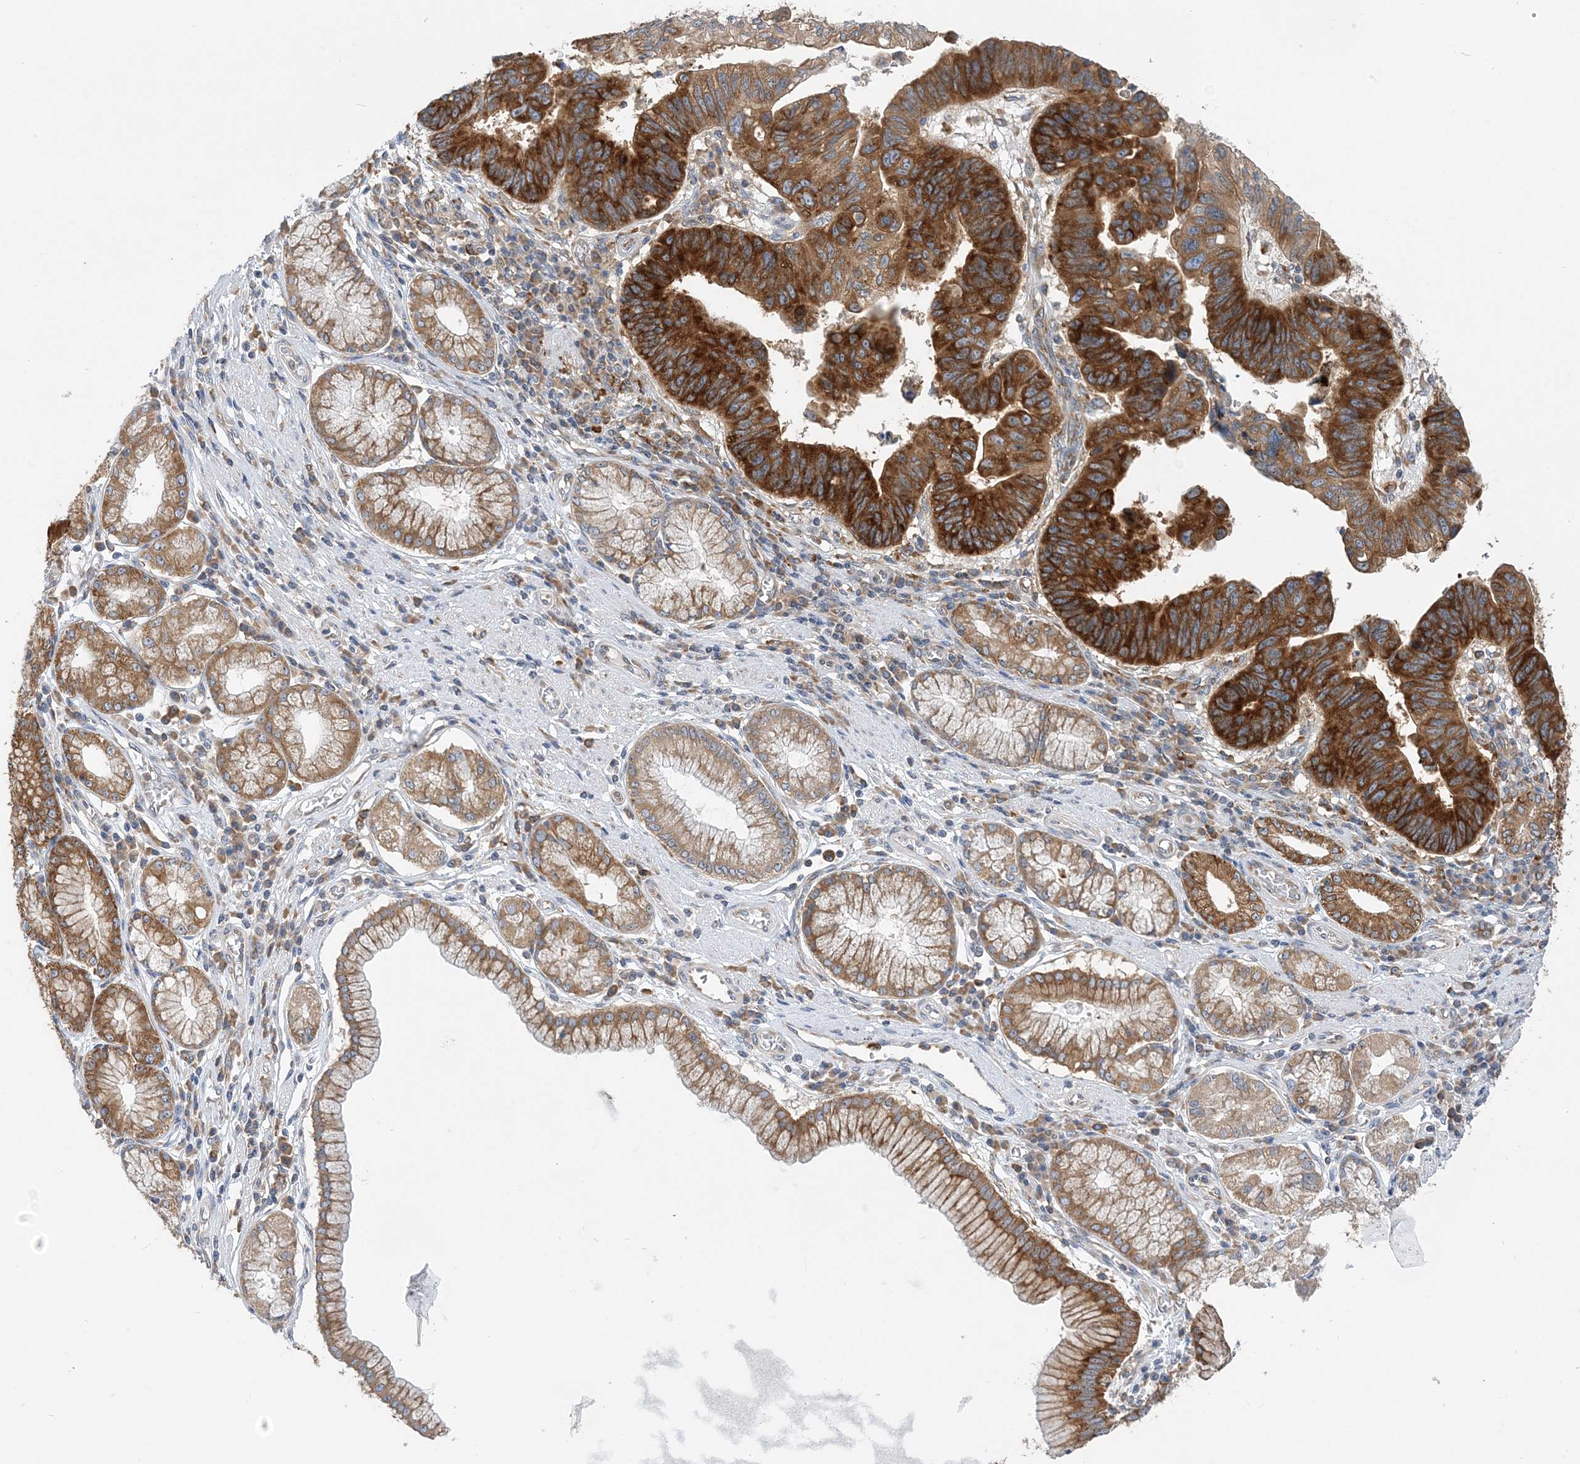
{"staining": {"intensity": "strong", "quantity": ">75%", "location": "cytoplasmic/membranous"}, "tissue": "stomach cancer", "cell_type": "Tumor cells", "image_type": "cancer", "snomed": [{"axis": "morphology", "description": "Adenocarcinoma, NOS"}, {"axis": "topography", "description": "Stomach"}], "caption": "This is a photomicrograph of IHC staining of stomach adenocarcinoma, which shows strong positivity in the cytoplasmic/membranous of tumor cells.", "gene": "LARP4B", "patient": {"sex": "male", "age": 59}}